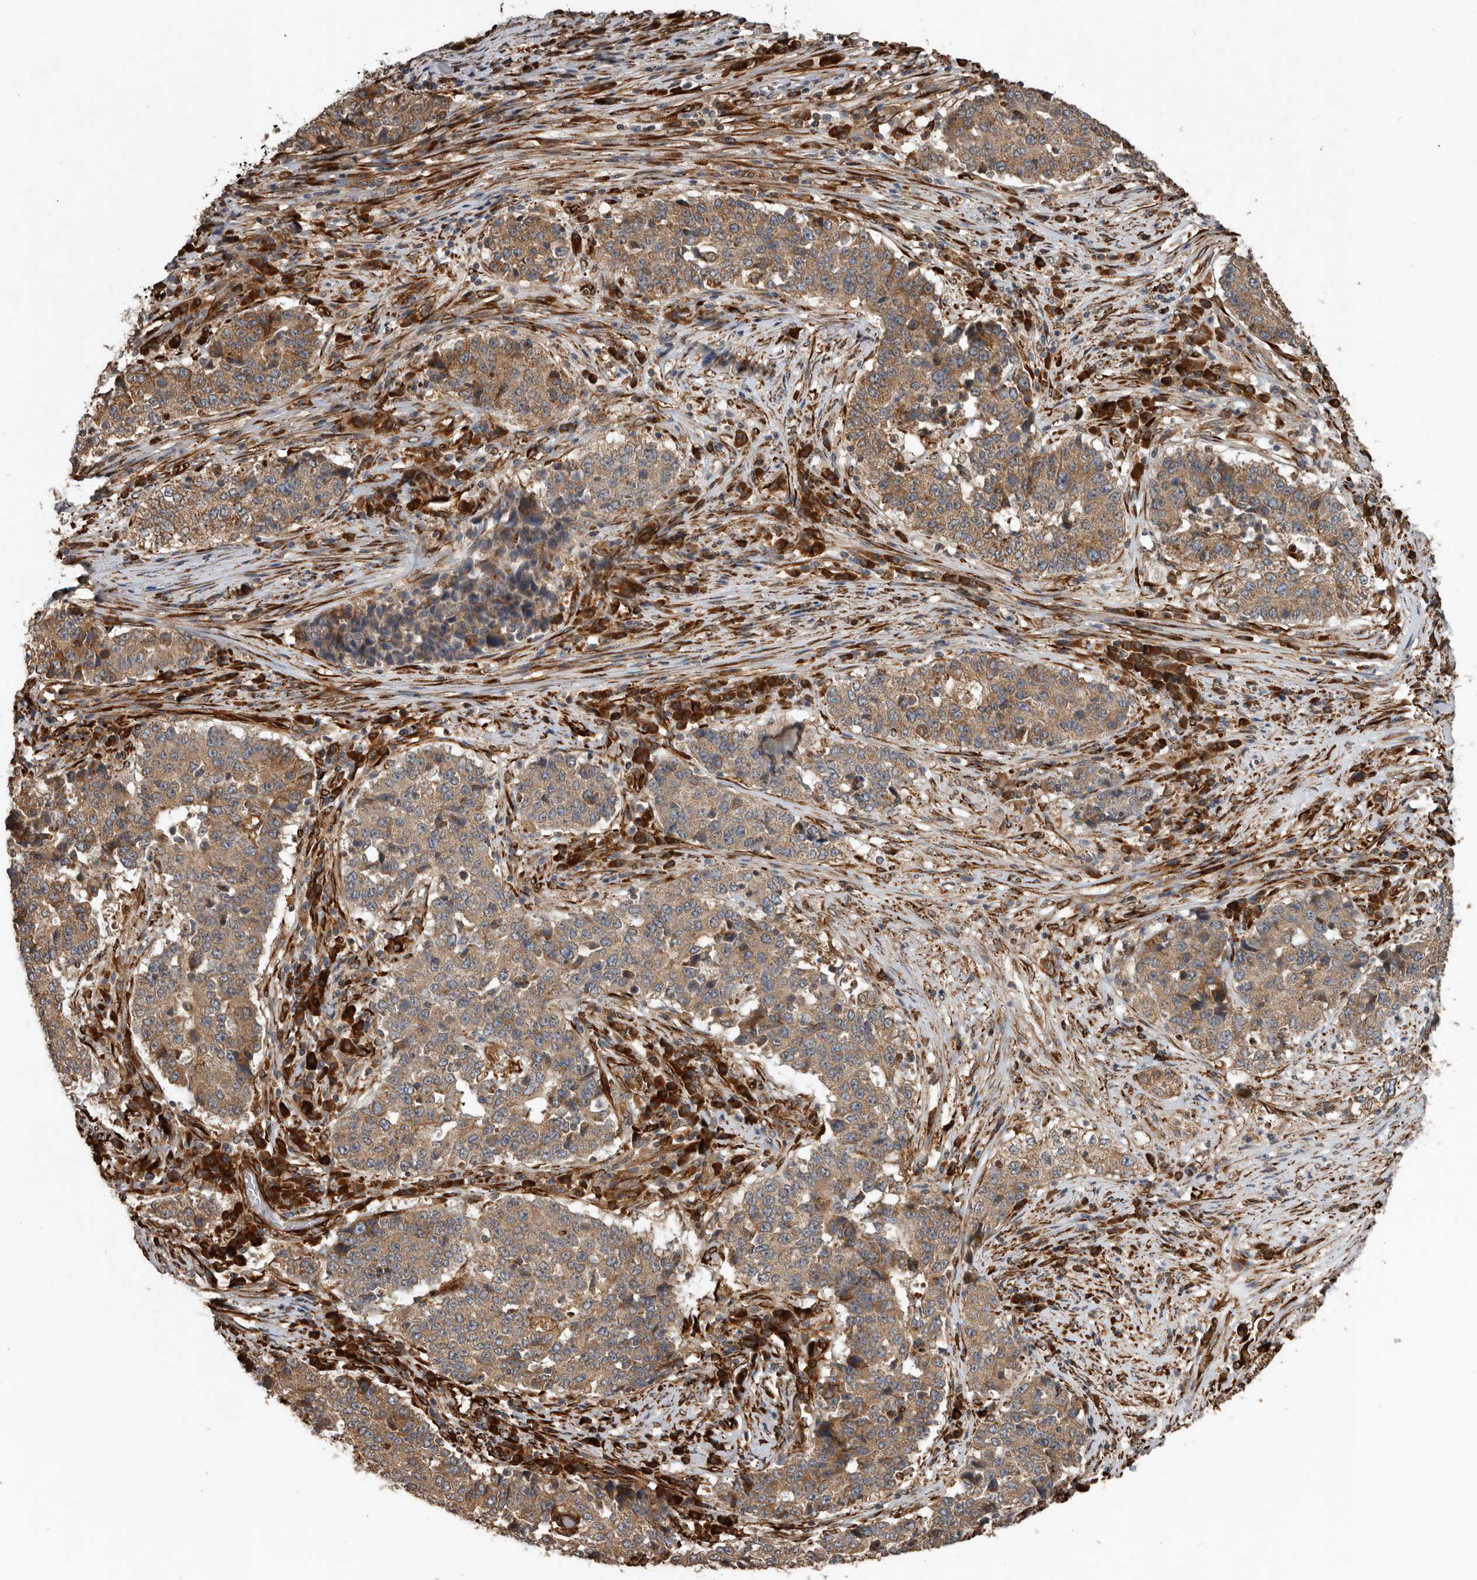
{"staining": {"intensity": "moderate", "quantity": ">75%", "location": "cytoplasmic/membranous"}, "tissue": "stomach cancer", "cell_type": "Tumor cells", "image_type": "cancer", "snomed": [{"axis": "morphology", "description": "Adenocarcinoma, NOS"}, {"axis": "topography", "description": "Stomach"}], "caption": "Immunohistochemistry staining of stomach adenocarcinoma, which exhibits medium levels of moderate cytoplasmic/membranous expression in about >75% of tumor cells indicating moderate cytoplasmic/membranous protein positivity. The staining was performed using DAB (brown) for protein detection and nuclei were counterstained in hematoxylin (blue).", "gene": "CEP350", "patient": {"sex": "male", "age": 59}}